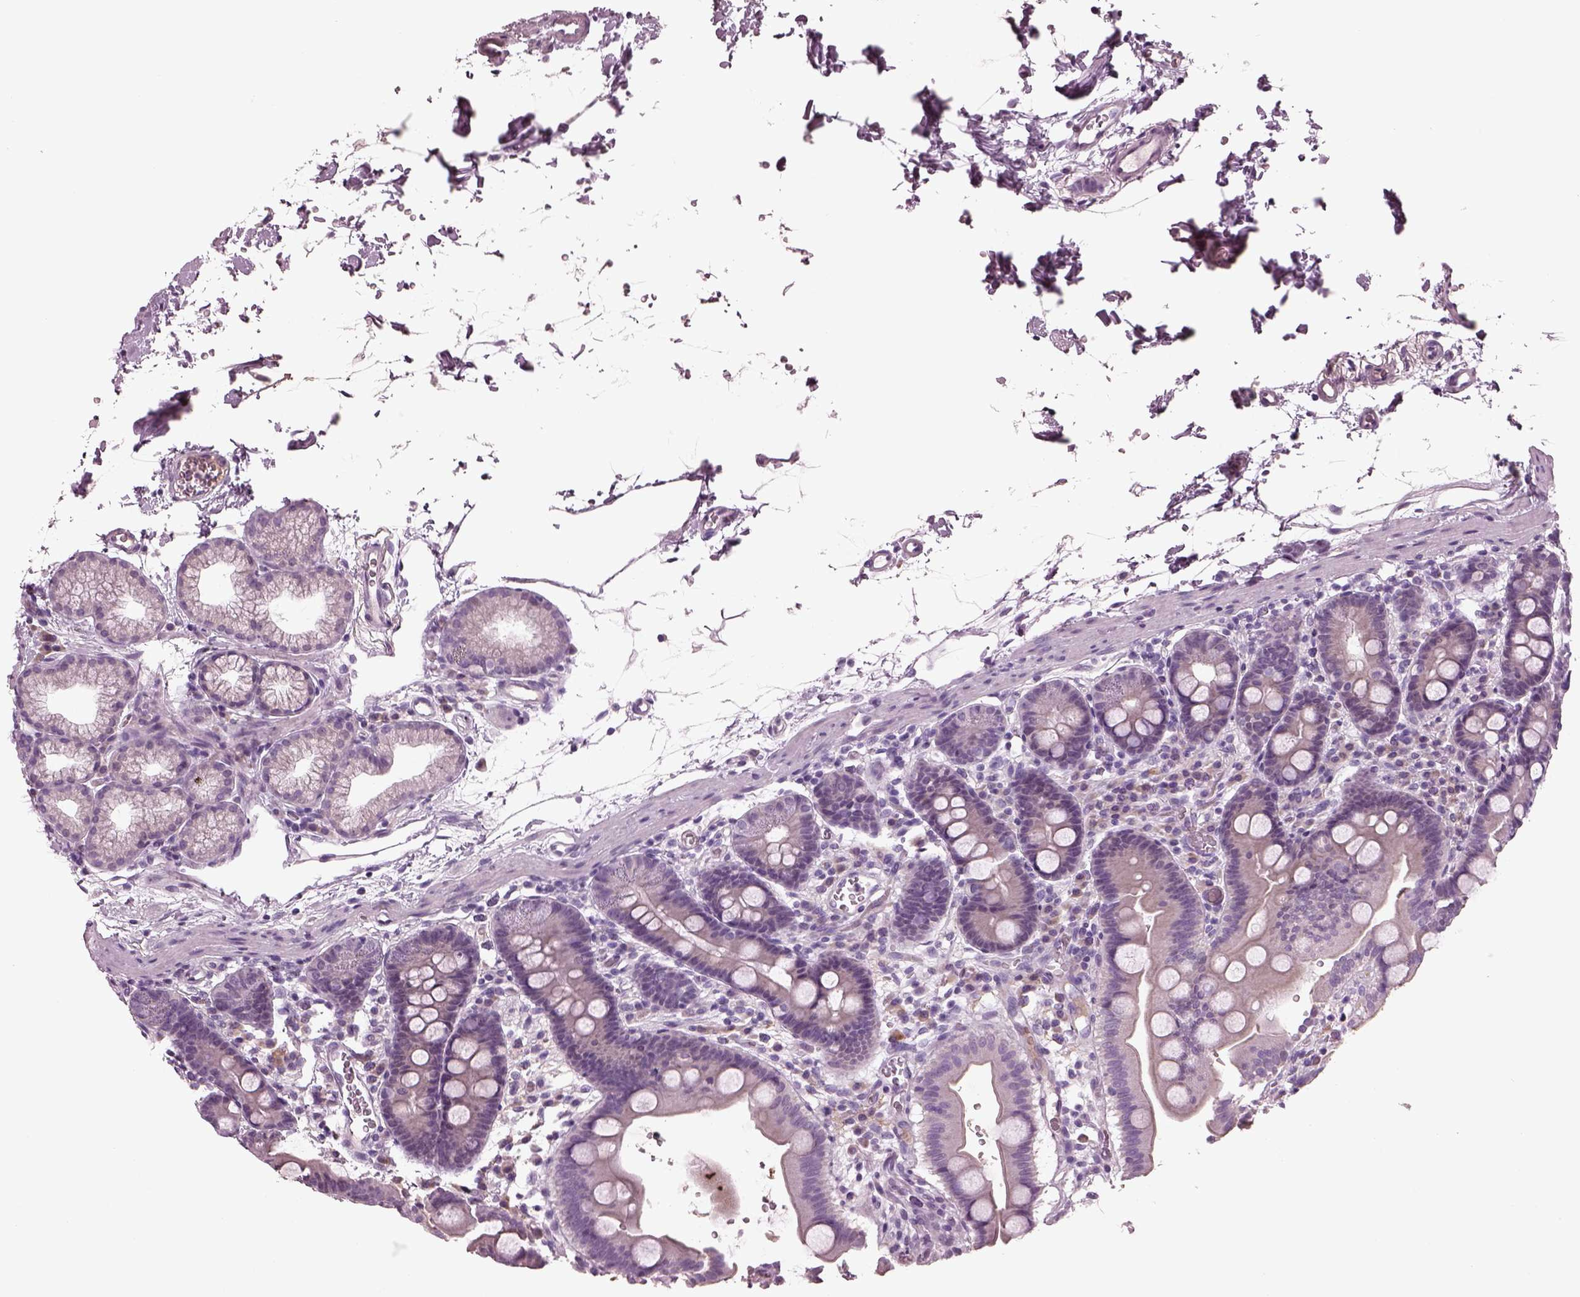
{"staining": {"intensity": "negative", "quantity": "none", "location": "none"}, "tissue": "duodenum", "cell_type": "Glandular cells", "image_type": "normal", "snomed": [{"axis": "morphology", "description": "Normal tissue, NOS"}, {"axis": "topography", "description": "Duodenum"}], "caption": "Immunohistochemistry (IHC) histopathology image of normal human duodenum stained for a protein (brown), which displays no staining in glandular cells.", "gene": "CYLC1", "patient": {"sex": "male", "age": 59}}